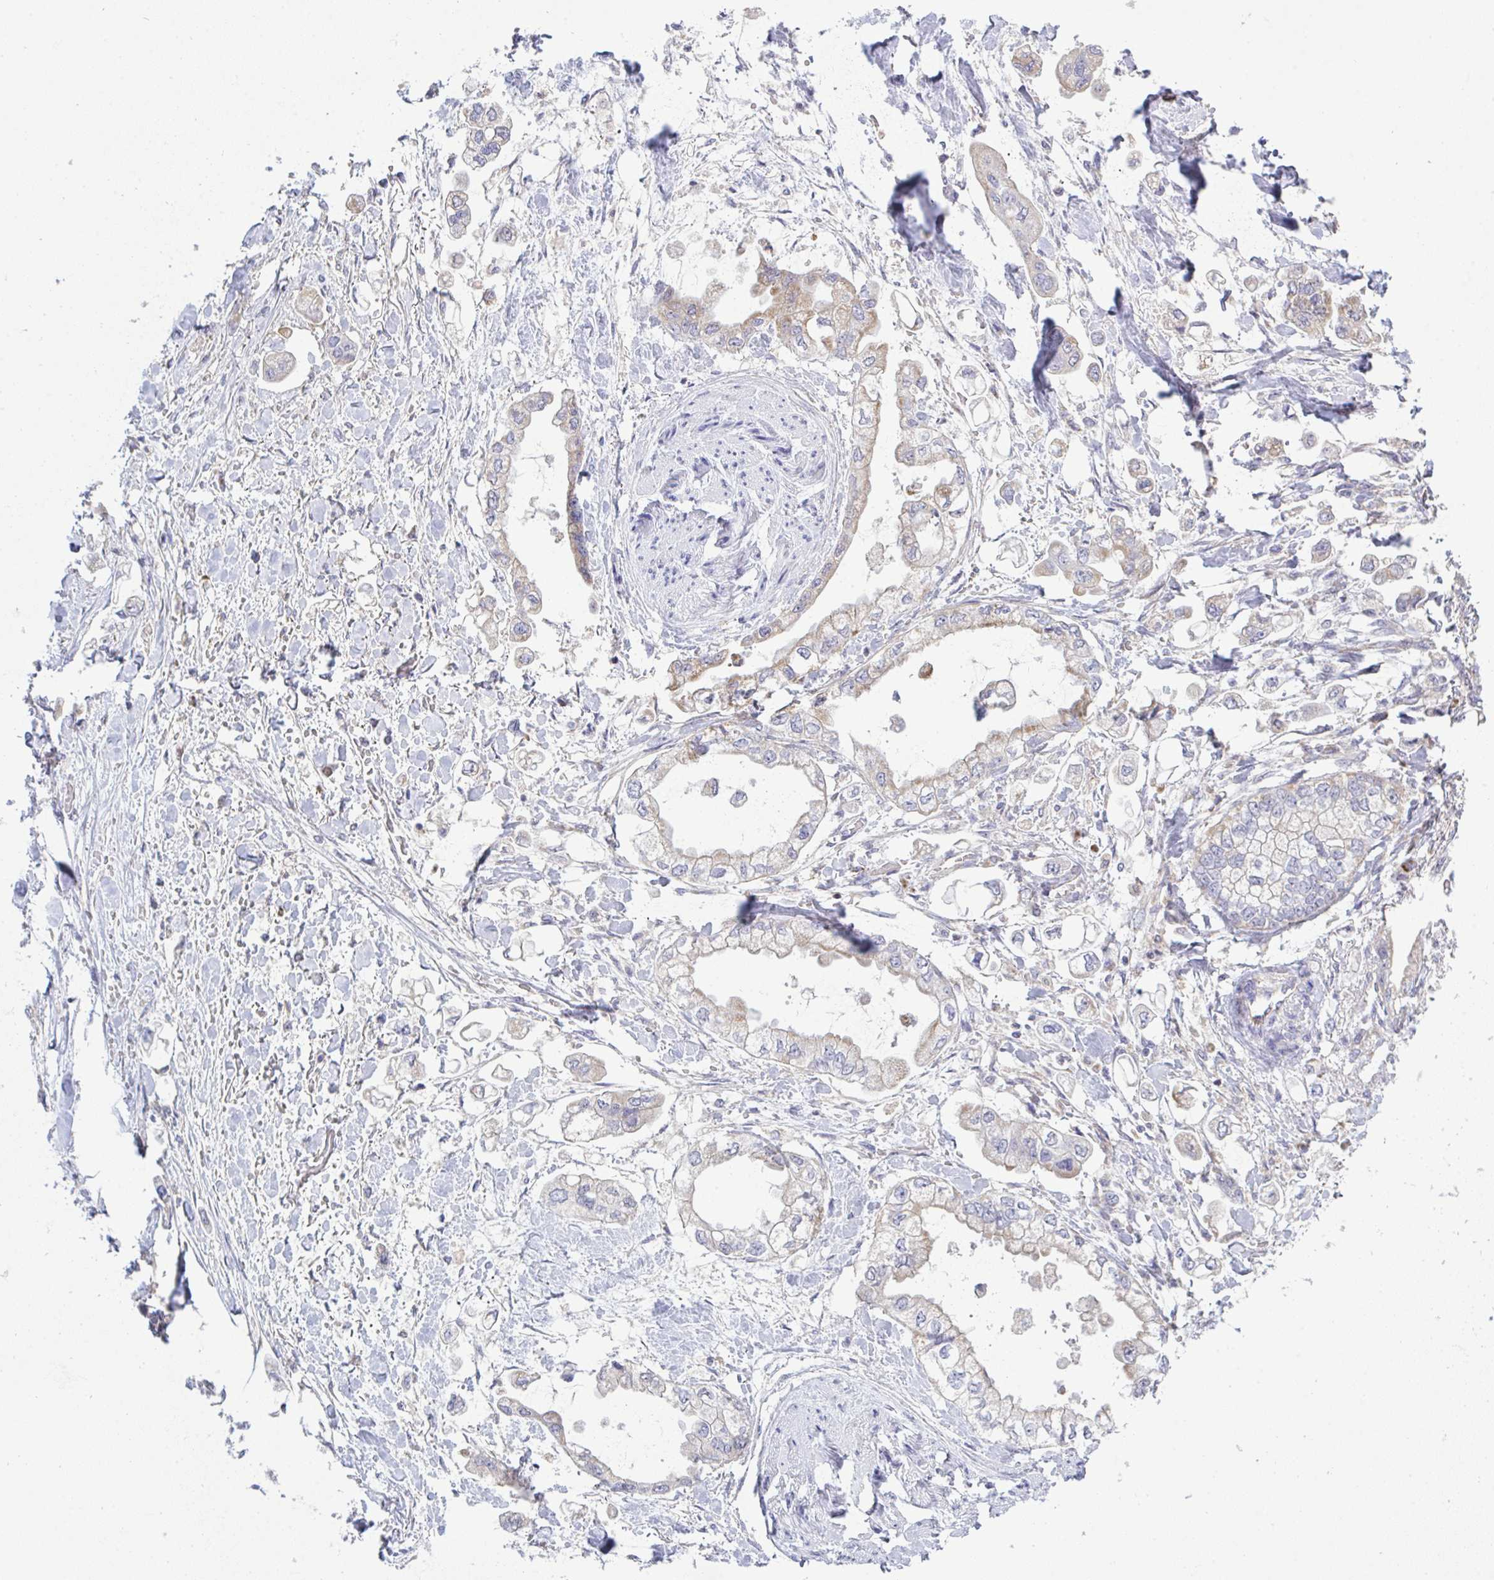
{"staining": {"intensity": "moderate", "quantity": "<25%", "location": "cytoplasmic/membranous"}, "tissue": "stomach cancer", "cell_type": "Tumor cells", "image_type": "cancer", "snomed": [{"axis": "morphology", "description": "Adenocarcinoma, NOS"}, {"axis": "topography", "description": "Stomach"}], "caption": "High-power microscopy captured an IHC photomicrograph of stomach cancer, revealing moderate cytoplasmic/membranous positivity in approximately <25% of tumor cells.", "gene": "NDUFA7", "patient": {"sex": "male", "age": 62}}